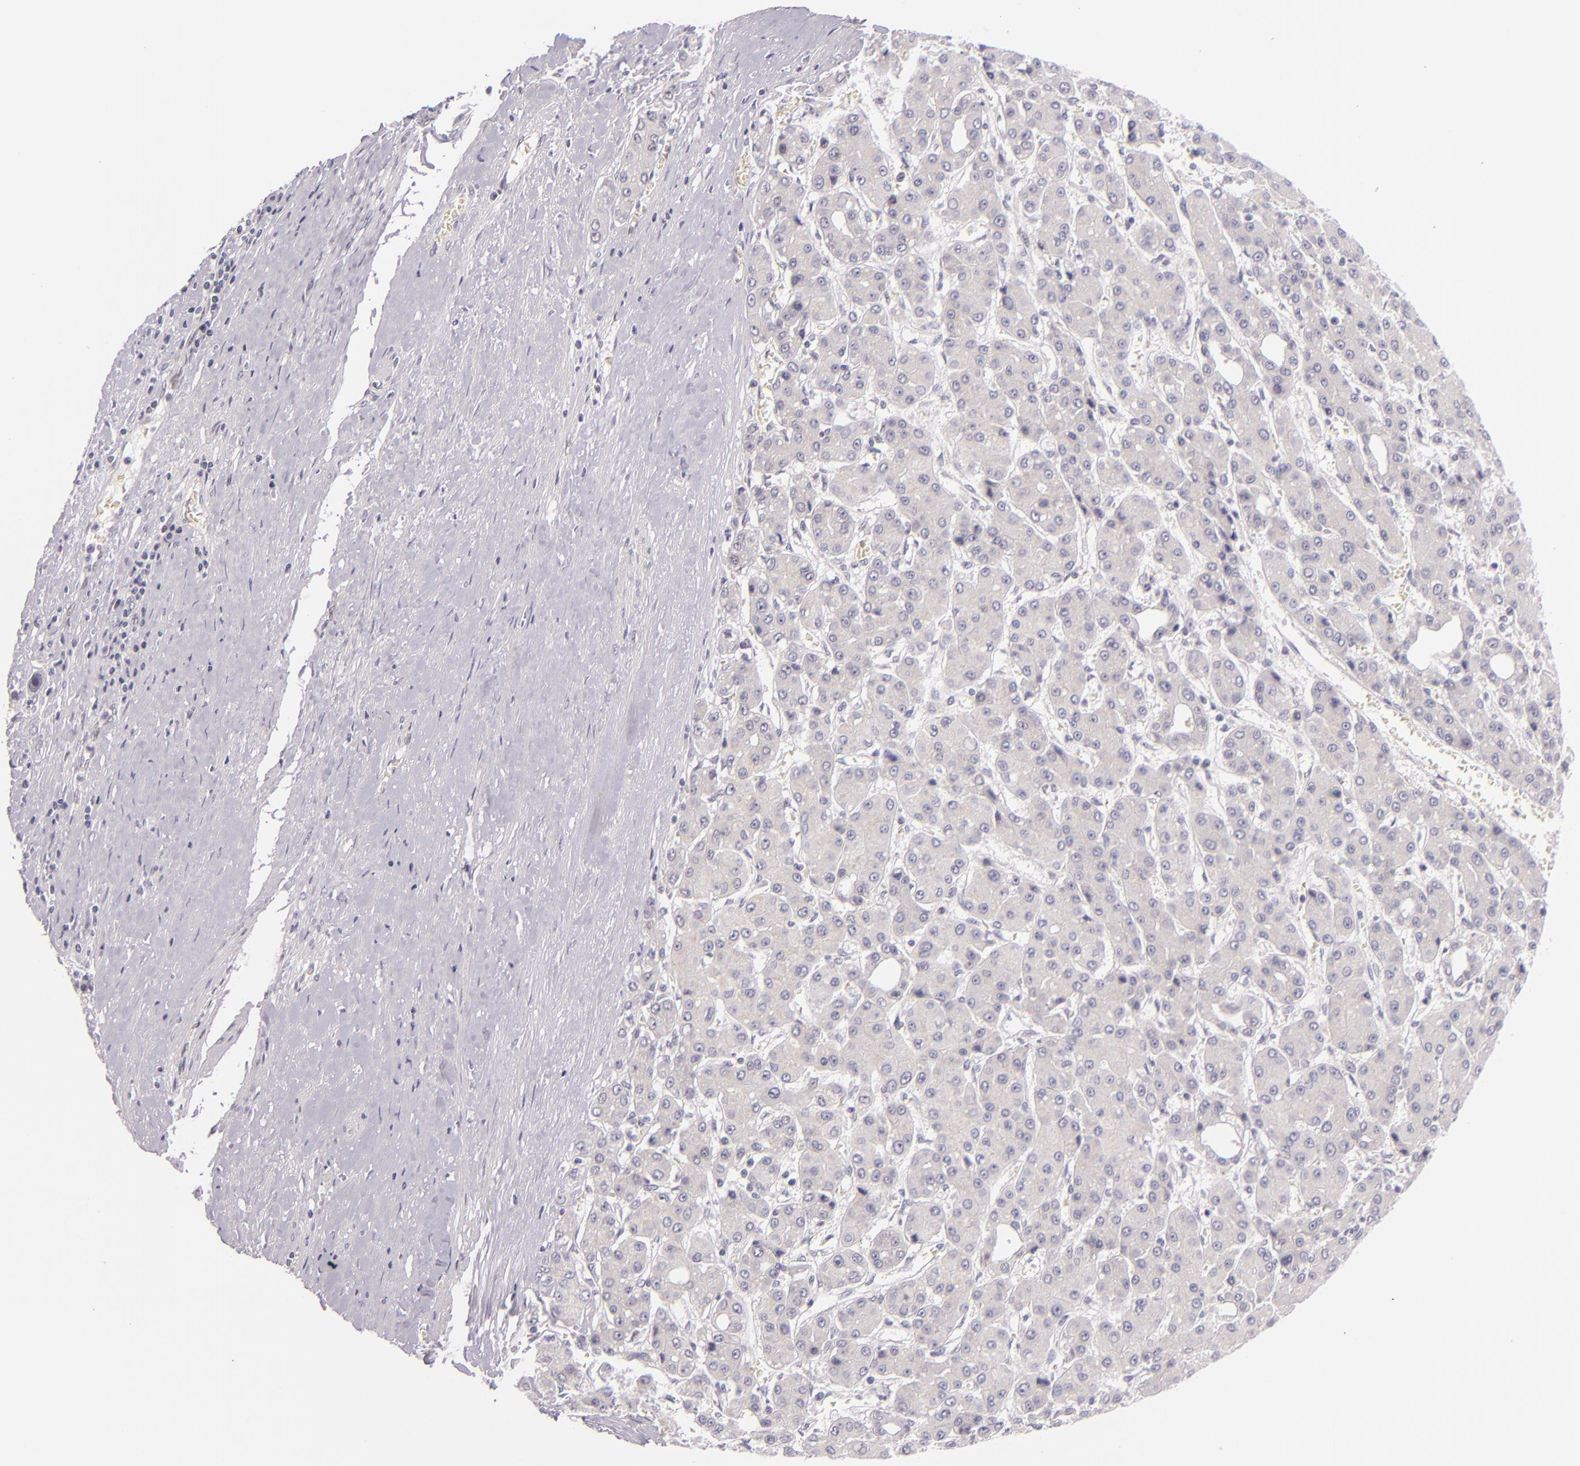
{"staining": {"intensity": "negative", "quantity": "none", "location": "none"}, "tissue": "liver cancer", "cell_type": "Tumor cells", "image_type": "cancer", "snomed": [{"axis": "morphology", "description": "Carcinoma, Hepatocellular, NOS"}, {"axis": "topography", "description": "Liver"}], "caption": "Immunohistochemistry micrograph of neoplastic tissue: liver cancer stained with DAB demonstrates no significant protein positivity in tumor cells. Nuclei are stained in blue.", "gene": "BCL3", "patient": {"sex": "male", "age": 69}}